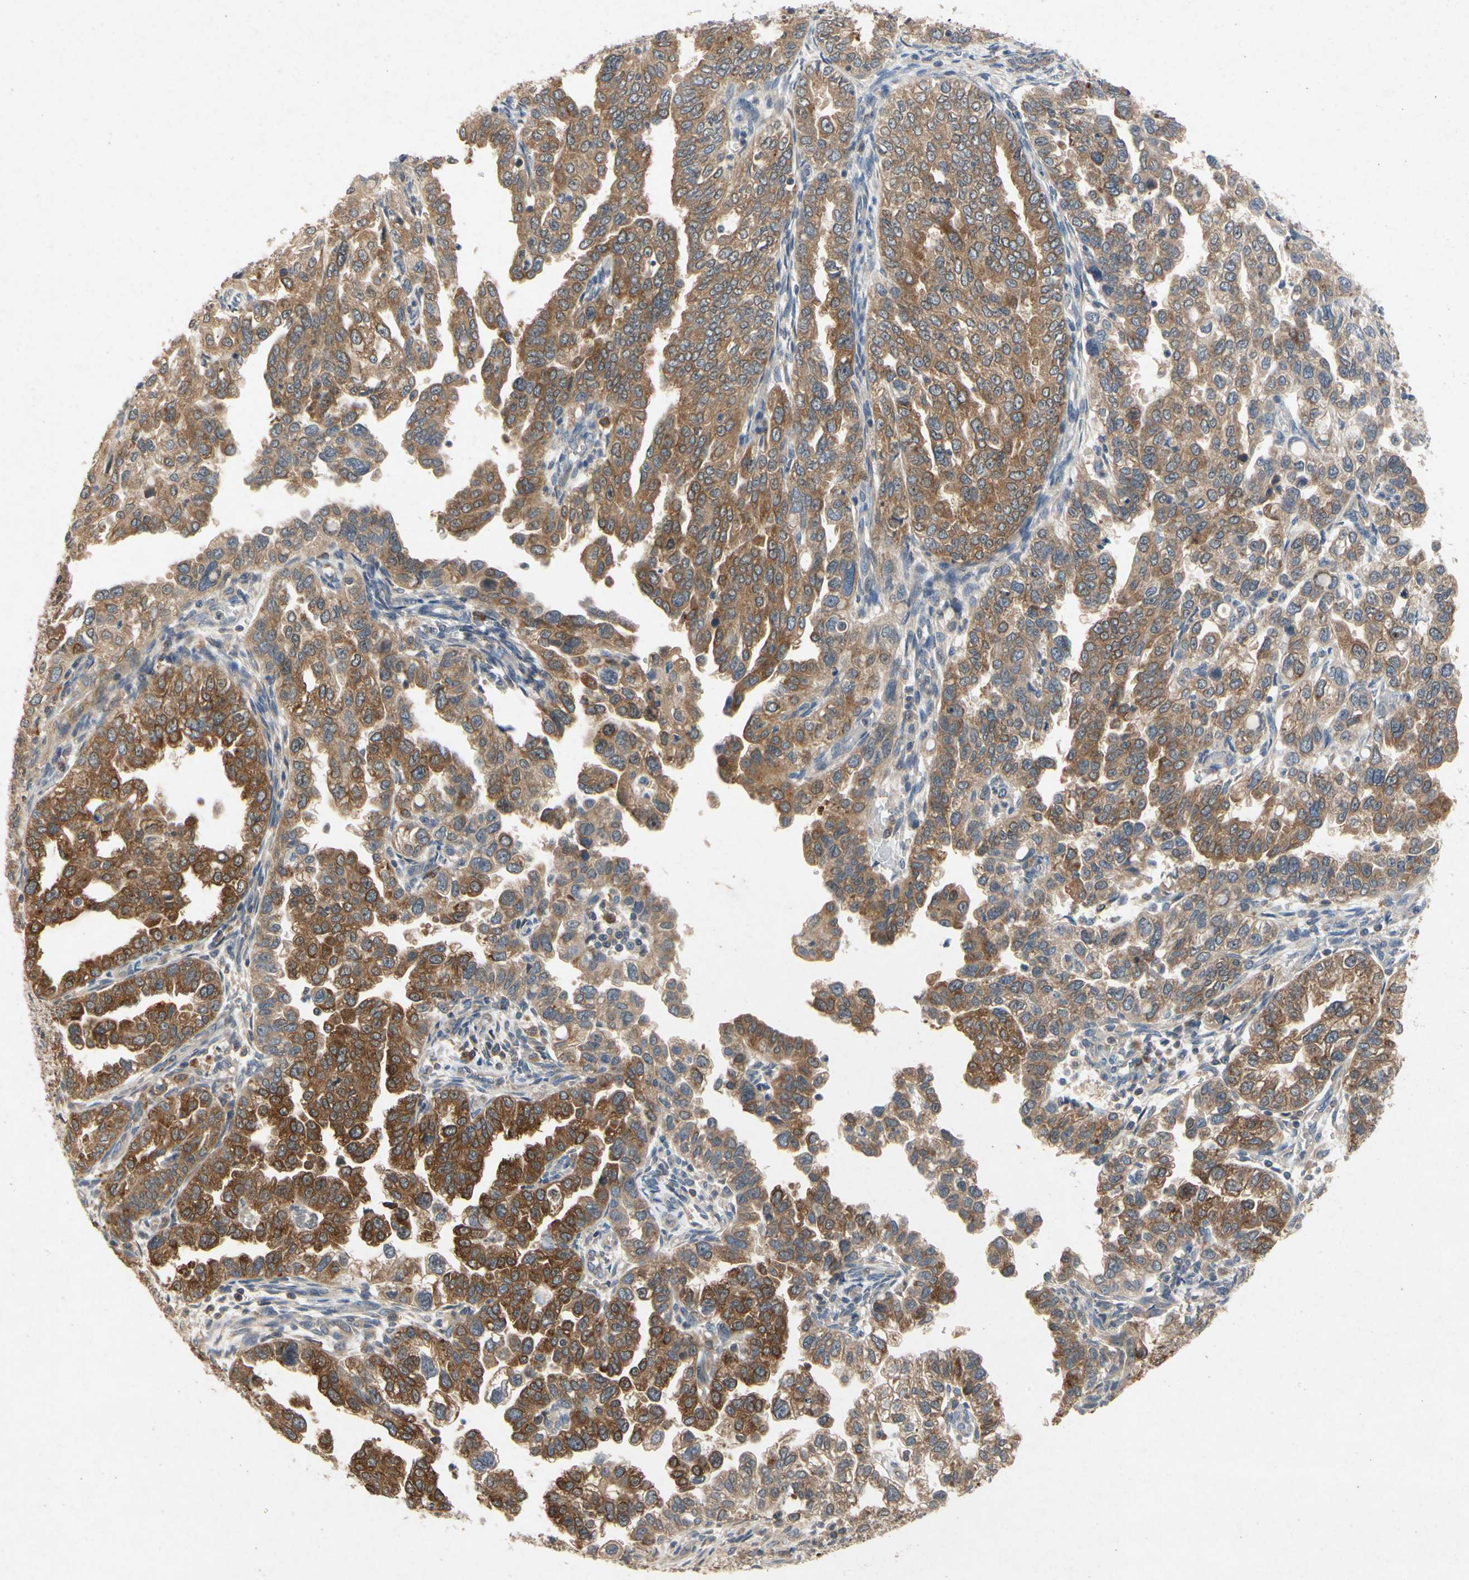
{"staining": {"intensity": "moderate", "quantity": ">75%", "location": "cytoplasmic/membranous"}, "tissue": "endometrial cancer", "cell_type": "Tumor cells", "image_type": "cancer", "snomed": [{"axis": "morphology", "description": "Adenocarcinoma, NOS"}, {"axis": "topography", "description": "Endometrium"}], "caption": "Endometrial adenocarcinoma stained for a protein shows moderate cytoplasmic/membranous positivity in tumor cells. The staining is performed using DAB brown chromogen to label protein expression. The nuclei are counter-stained blue using hematoxylin.", "gene": "RPS6KA1", "patient": {"sex": "female", "age": 85}}